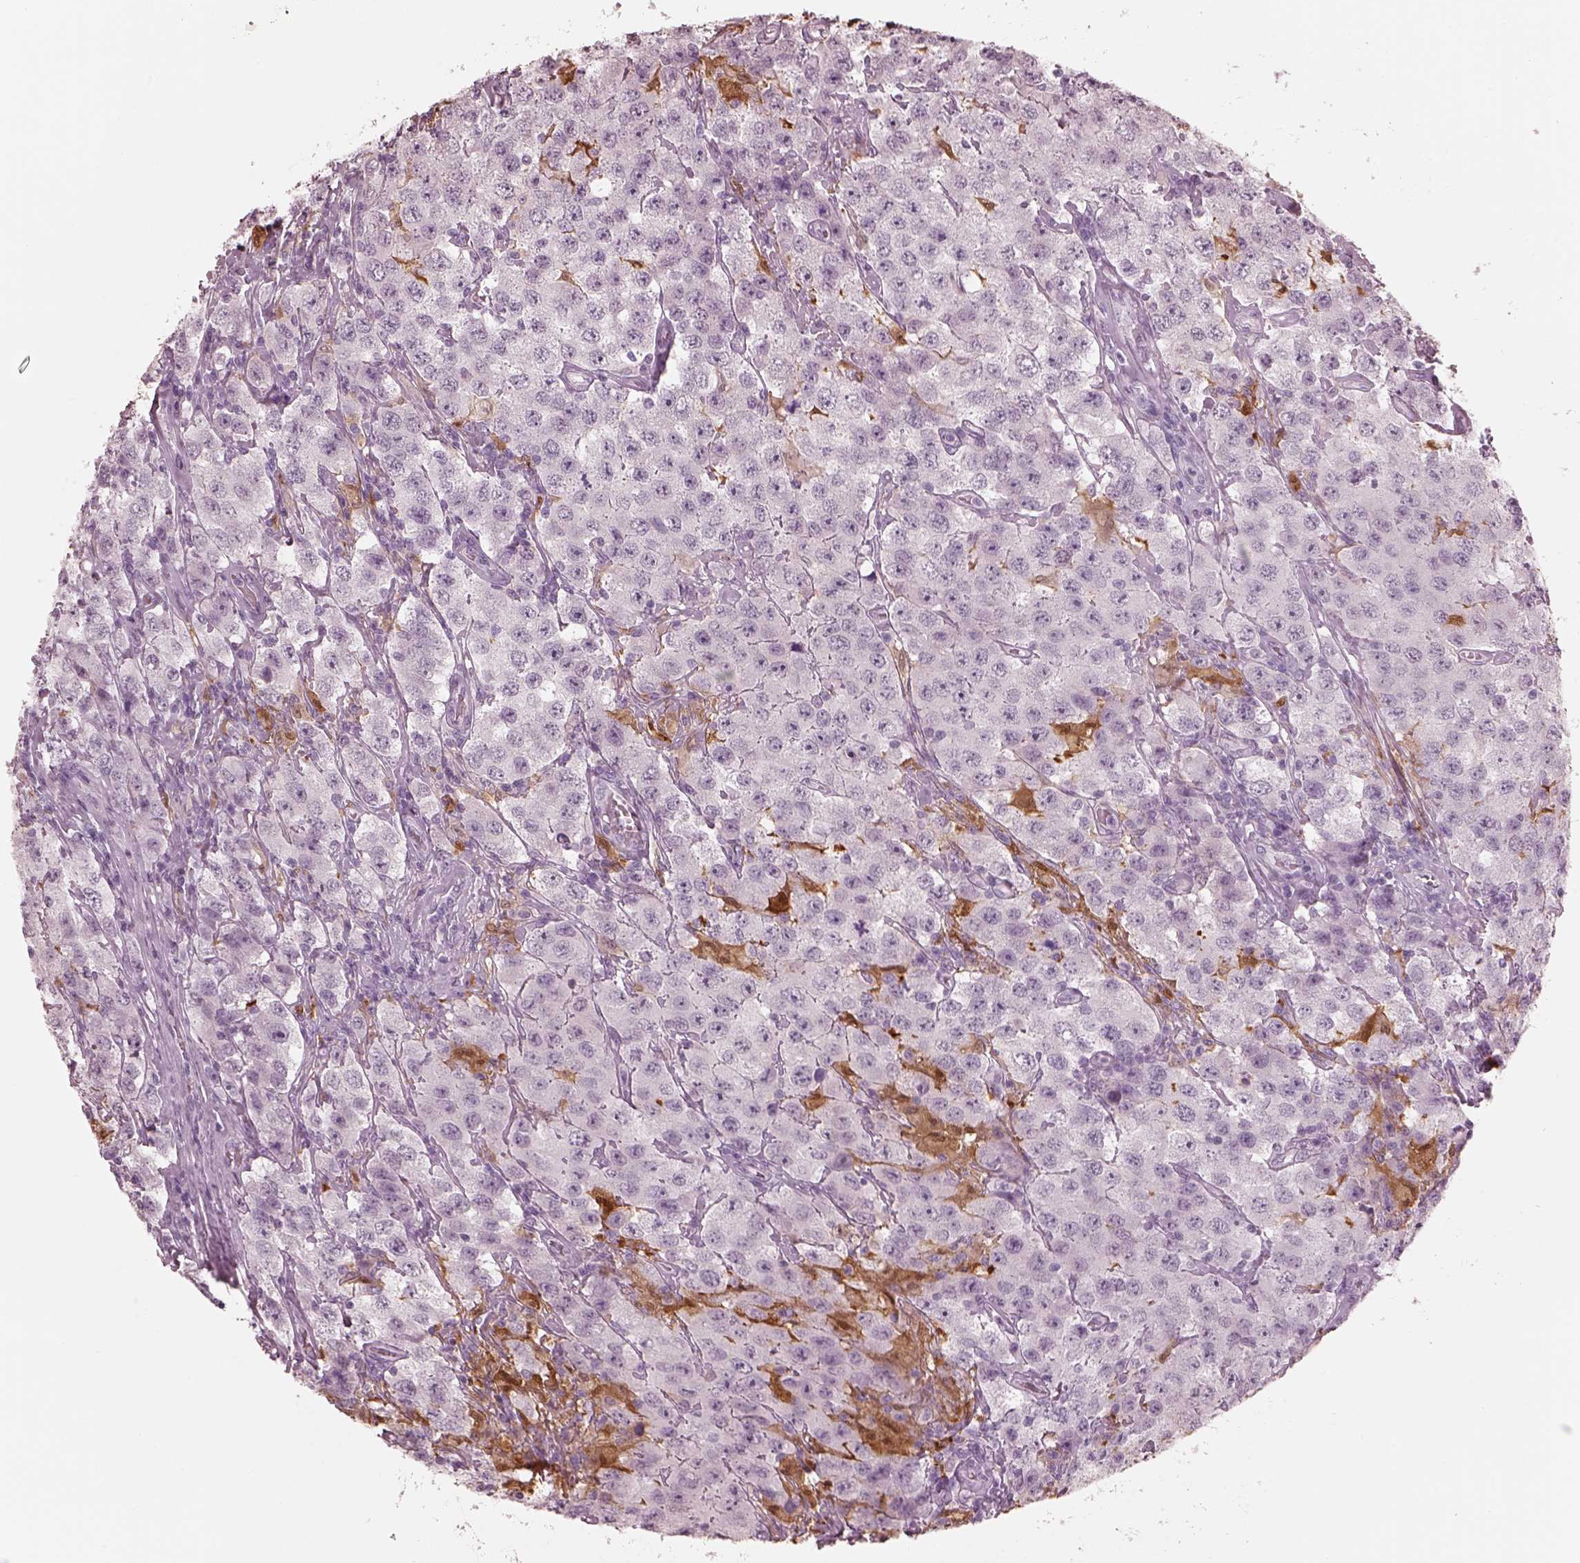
{"staining": {"intensity": "negative", "quantity": "none", "location": "none"}, "tissue": "testis cancer", "cell_type": "Tumor cells", "image_type": "cancer", "snomed": [{"axis": "morphology", "description": "Seminoma, NOS"}, {"axis": "topography", "description": "Testis"}], "caption": "IHC micrograph of seminoma (testis) stained for a protein (brown), which reveals no positivity in tumor cells.", "gene": "C2orf81", "patient": {"sex": "male", "age": 52}}